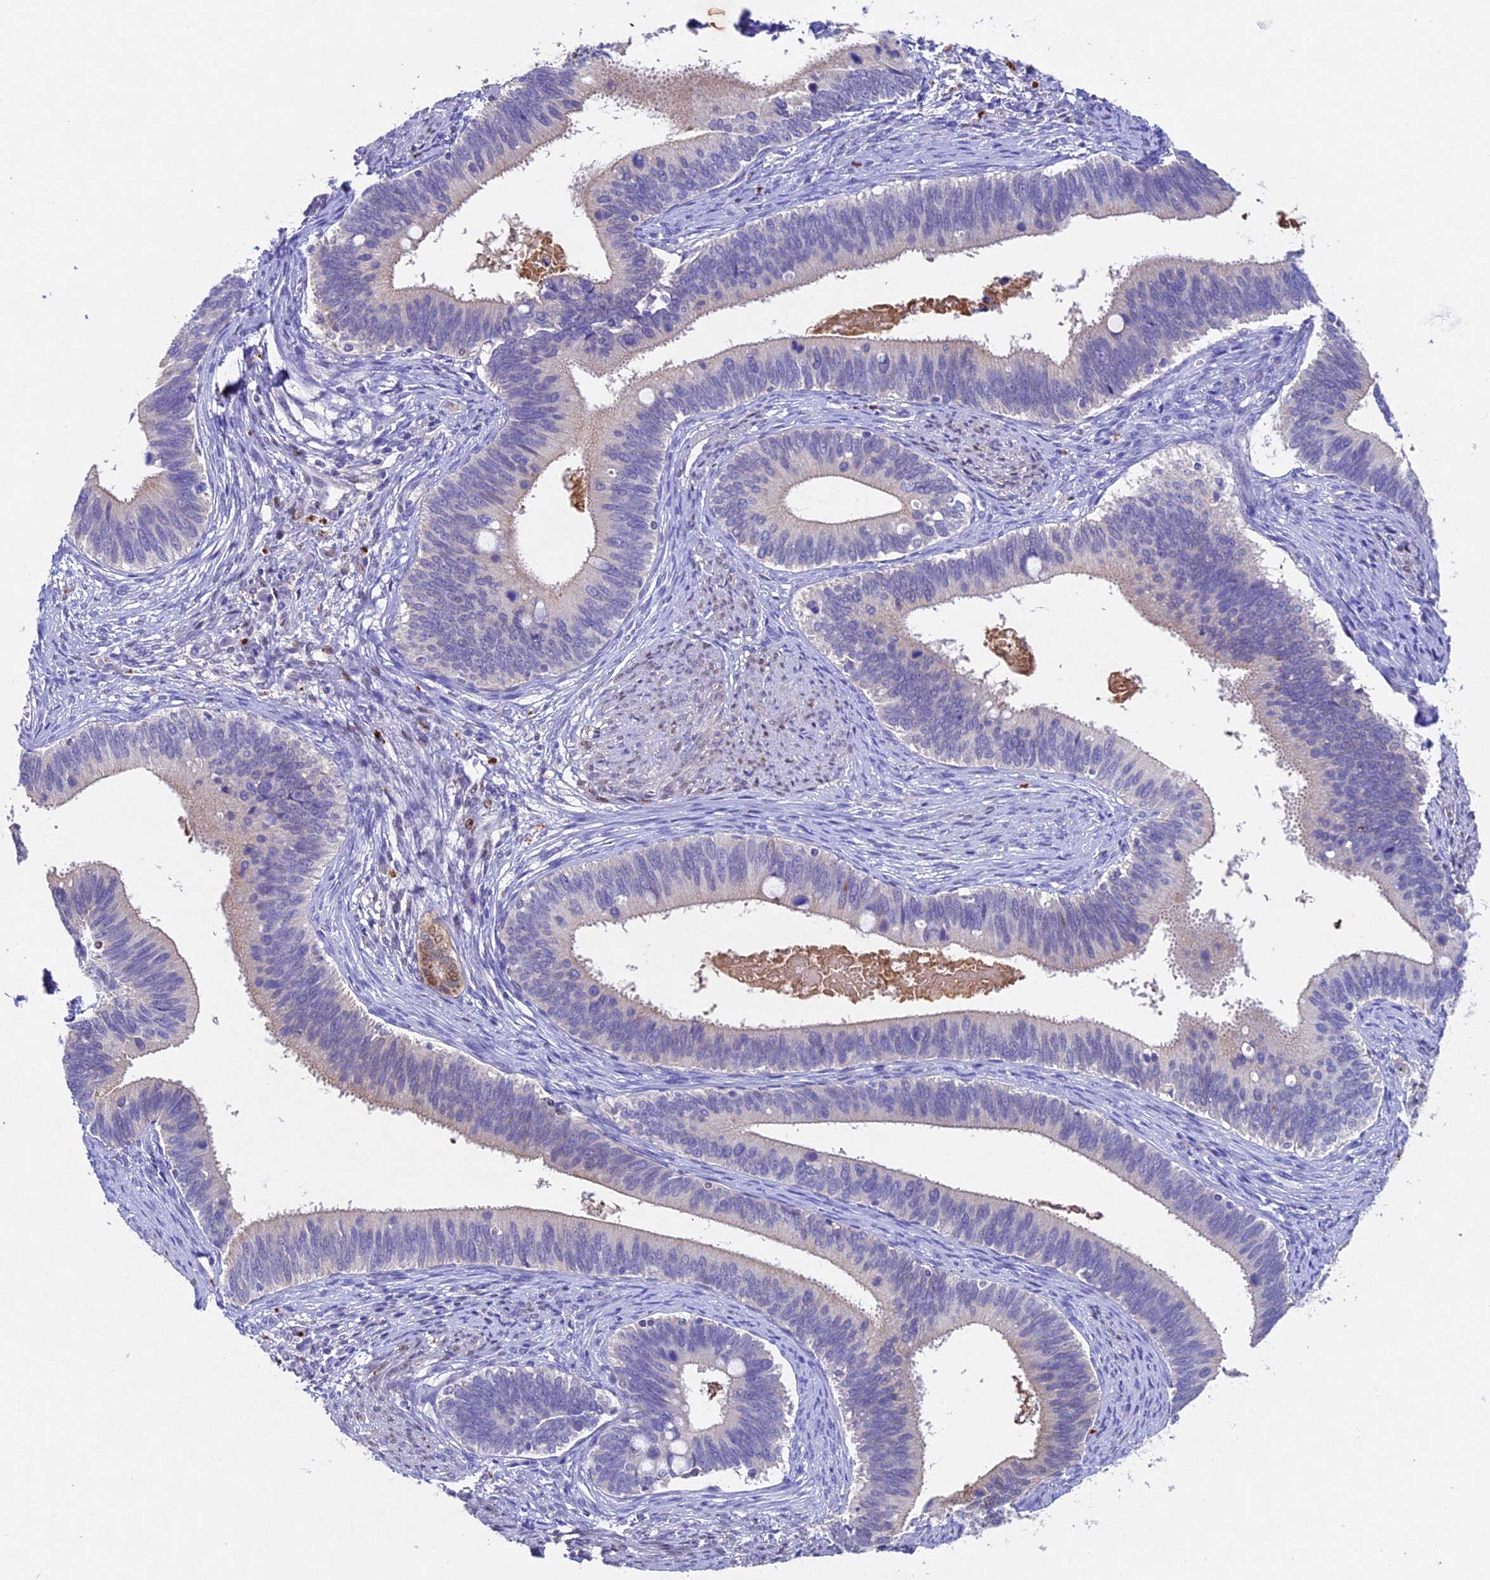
{"staining": {"intensity": "negative", "quantity": "none", "location": "none"}, "tissue": "cervical cancer", "cell_type": "Tumor cells", "image_type": "cancer", "snomed": [{"axis": "morphology", "description": "Adenocarcinoma, NOS"}, {"axis": "topography", "description": "Cervix"}], "caption": "This histopathology image is of cervical cancer (adenocarcinoma) stained with immunohistochemistry to label a protein in brown with the nuclei are counter-stained blue. There is no positivity in tumor cells.", "gene": "TGDS", "patient": {"sex": "female", "age": 42}}